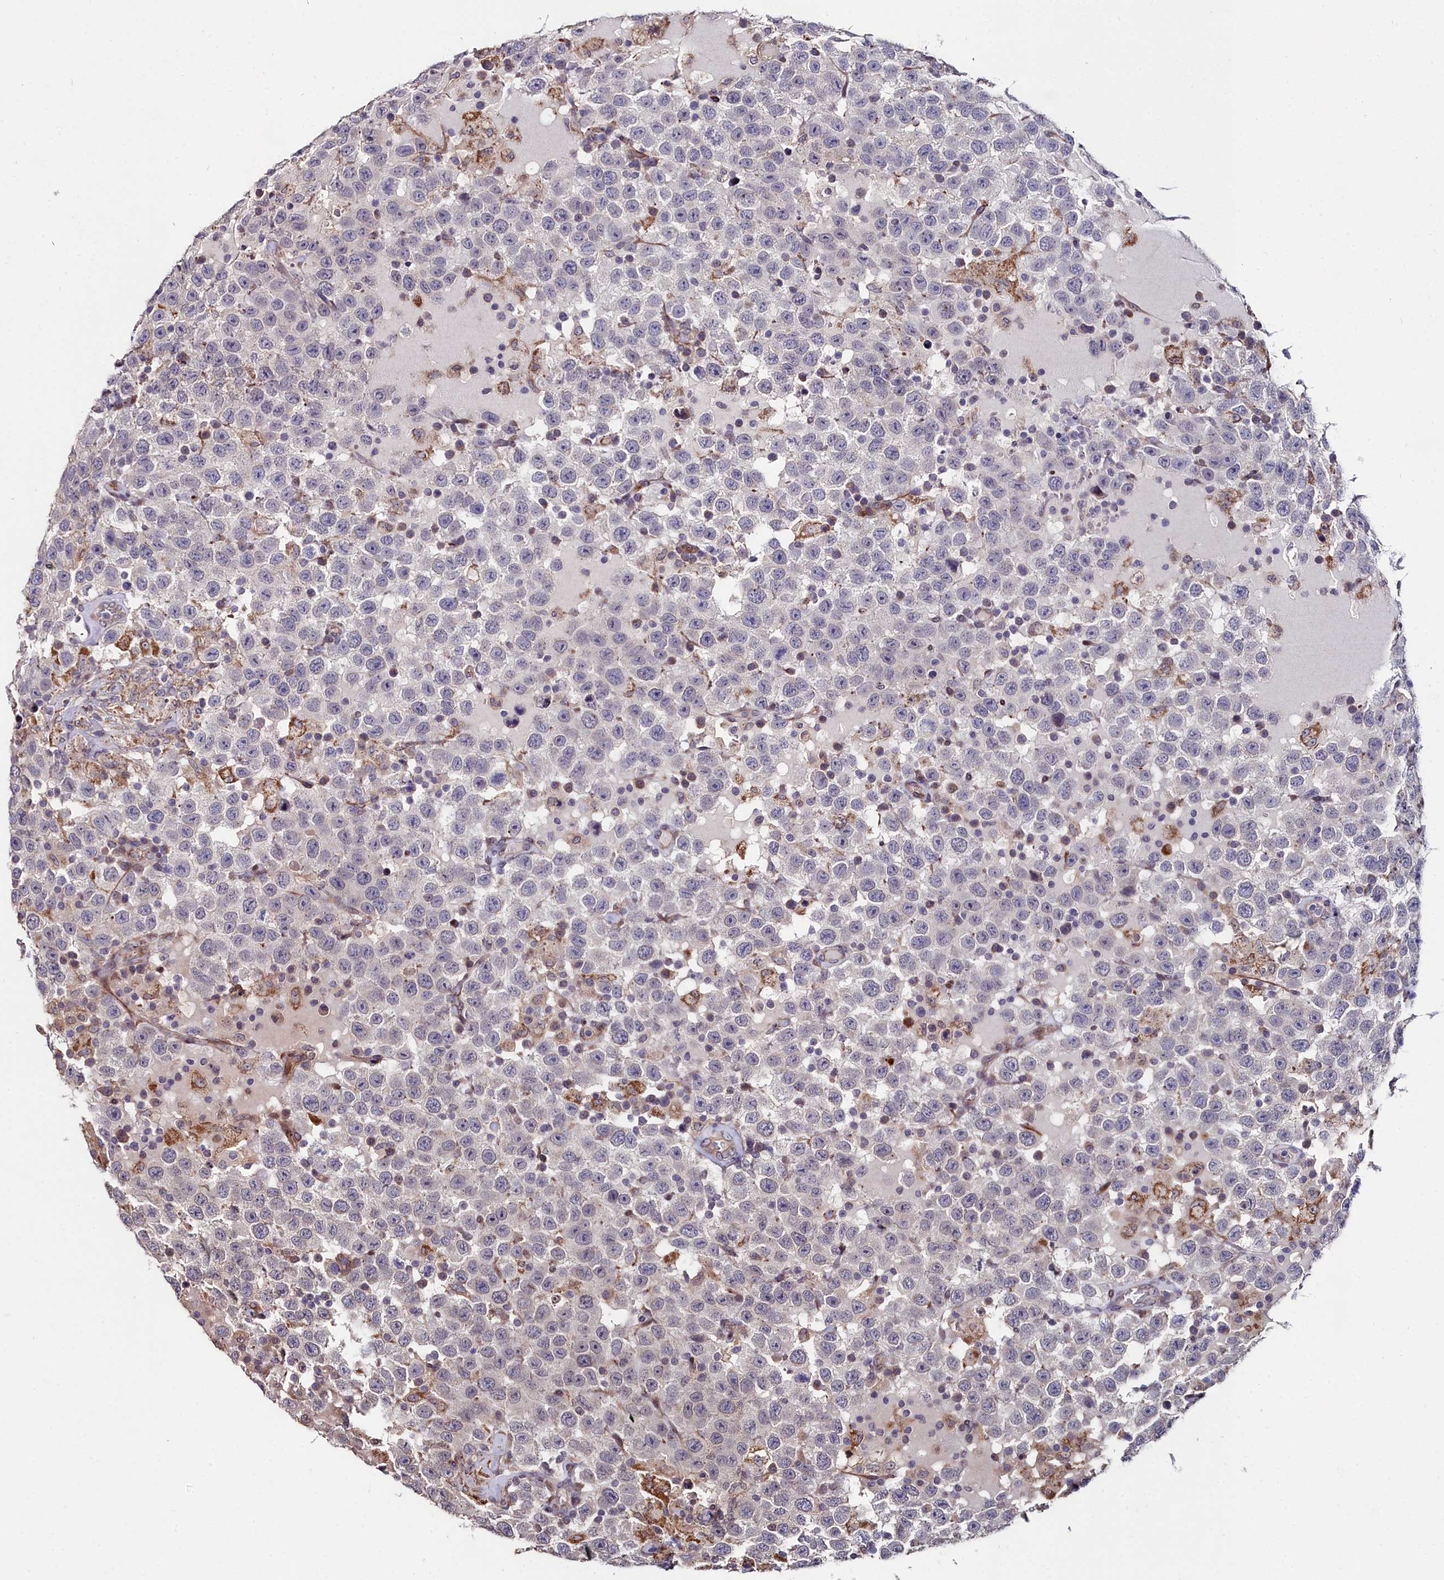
{"staining": {"intensity": "negative", "quantity": "none", "location": "none"}, "tissue": "testis cancer", "cell_type": "Tumor cells", "image_type": "cancer", "snomed": [{"axis": "morphology", "description": "Seminoma, NOS"}, {"axis": "topography", "description": "Testis"}], "caption": "High magnification brightfield microscopy of testis seminoma stained with DAB (3,3'-diaminobenzidine) (brown) and counterstained with hematoxylin (blue): tumor cells show no significant positivity. (Immunohistochemistry, brightfield microscopy, high magnification).", "gene": "C4orf19", "patient": {"sex": "male", "age": 41}}